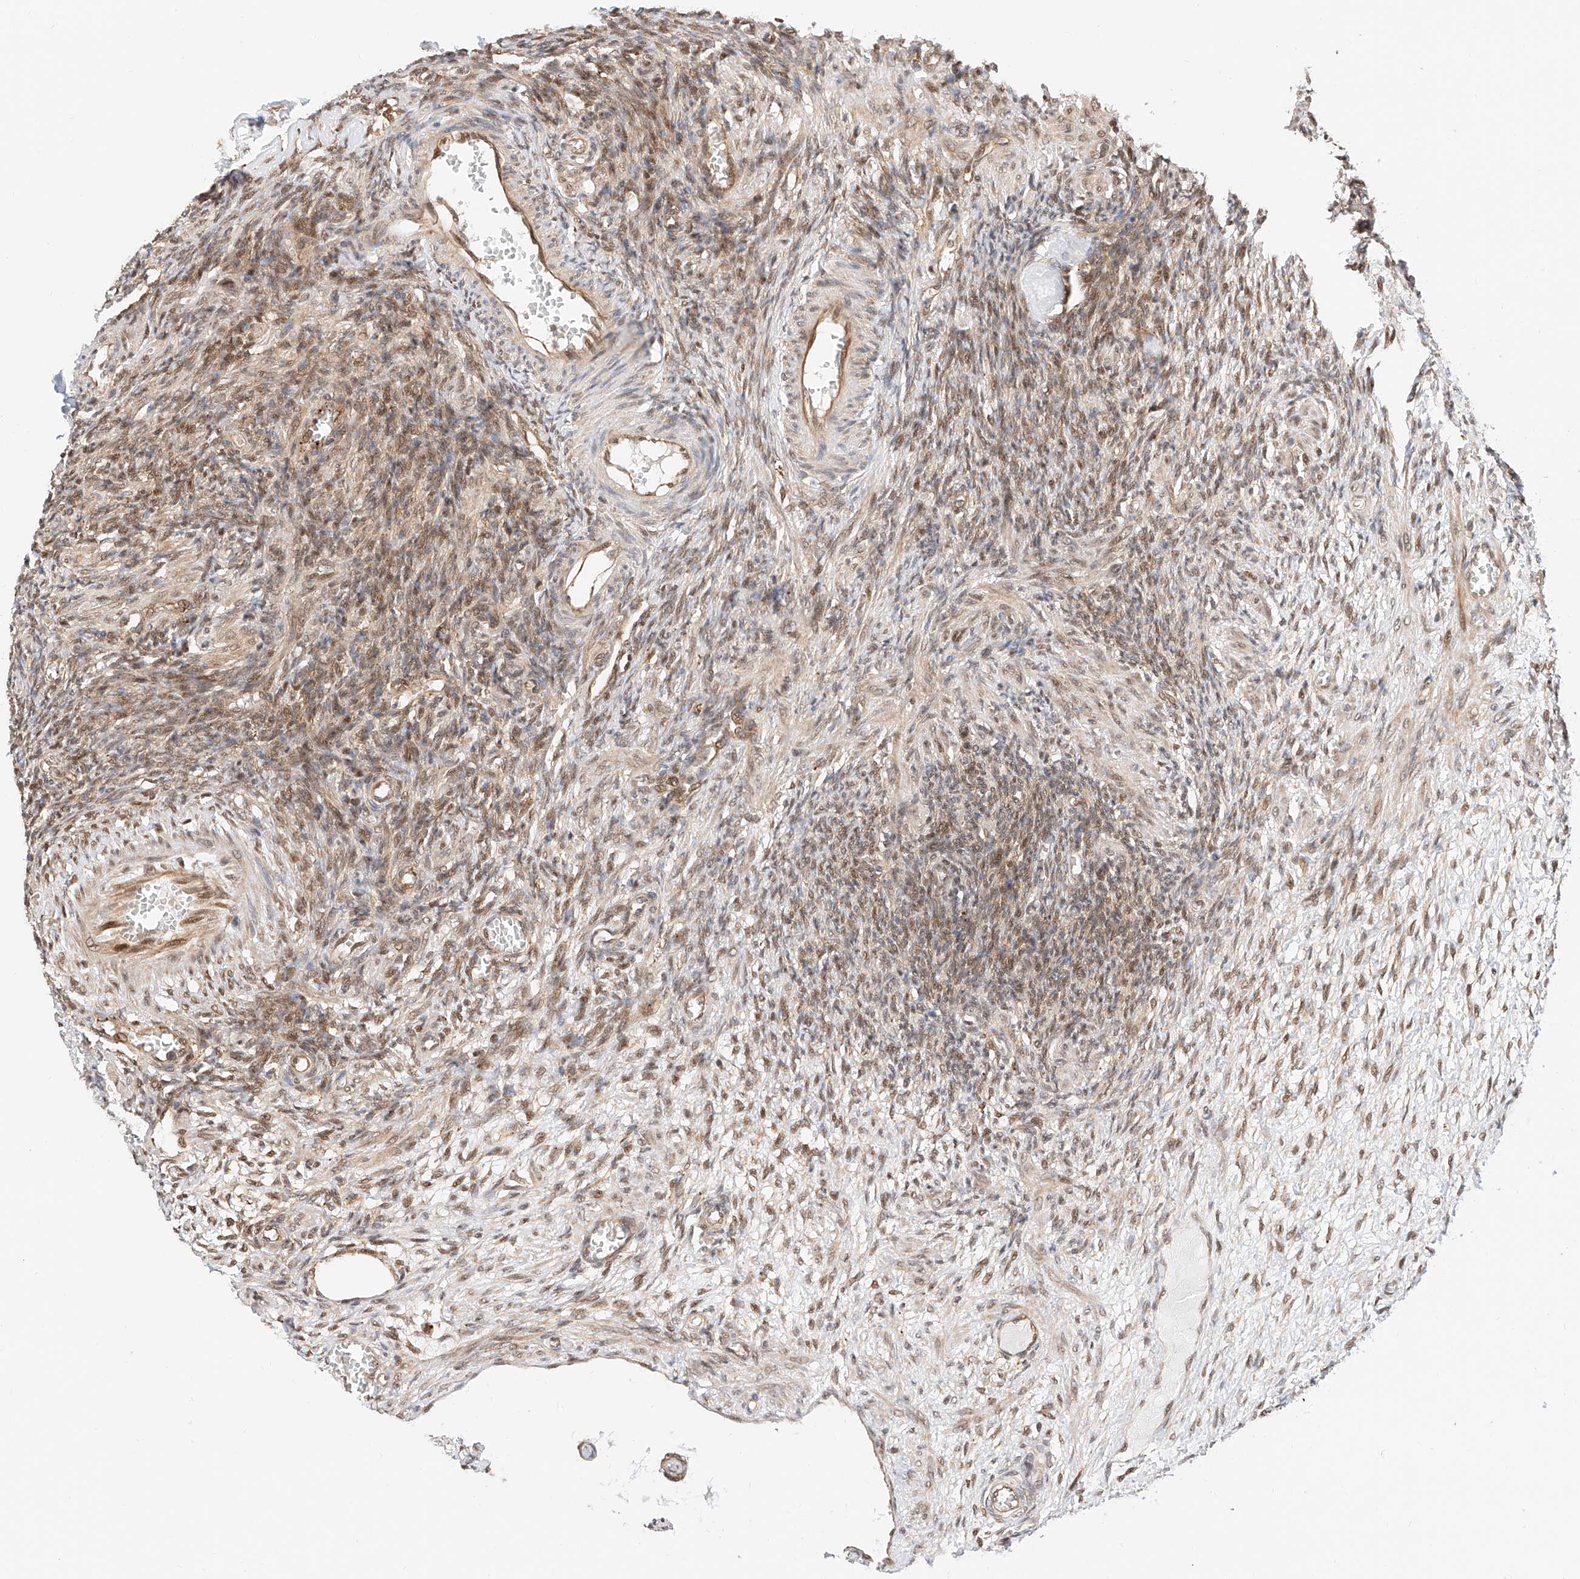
{"staining": {"intensity": "moderate", "quantity": ">75%", "location": "cytoplasmic/membranous"}, "tissue": "ovary", "cell_type": "Follicle cells", "image_type": "normal", "snomed": [{"axis": "morphology", "description": "Normal tissue, NOS"}, {"axis": "topography", "description": "Ovary"}], "caption": "Immunohistochemistry histopathology image of normal ovary stained for a protein (brown), which exhibits medium levels of moderate cytoplasmic/membranous staining in about >75% of follicle cells.", "gene": "EIF4H", "patient": {"sex": "female", "age": 27}}